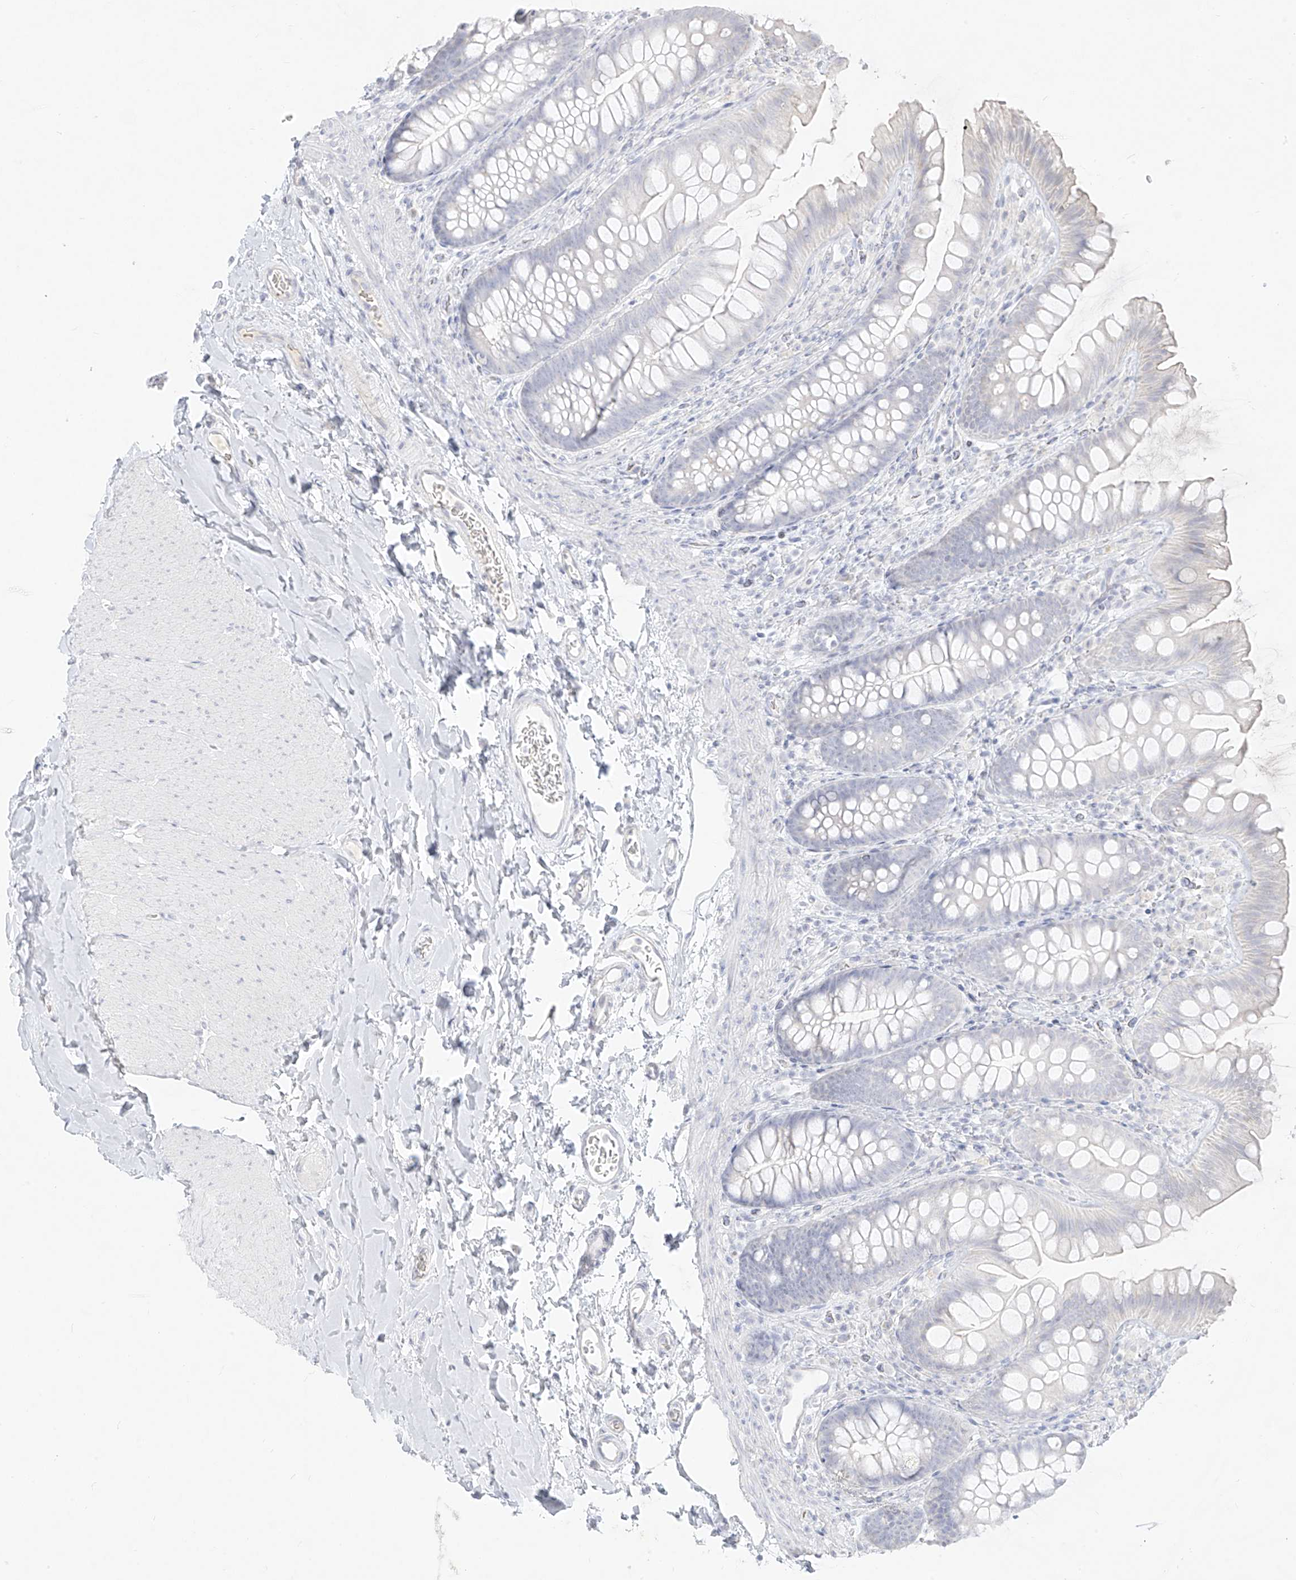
{"staining": {"intensity": "negative", "quantity": "none", "location": "none"}, "tissue": "colon", "cell_type": "Endothelial cells", "image_type": "normal", "snomed": [{"axis": "morphology", "description": "Normal tissue, NOS"}, {"axis": "topography", "description": "Colon"}], "caption": "High power microscopy image of an immunohistochemistry photomicrograph of normal colon, revealing no significant positivity in endothelial cells.", "gene": "TGM4", "patient": {"sex": "female", "age": 62}}